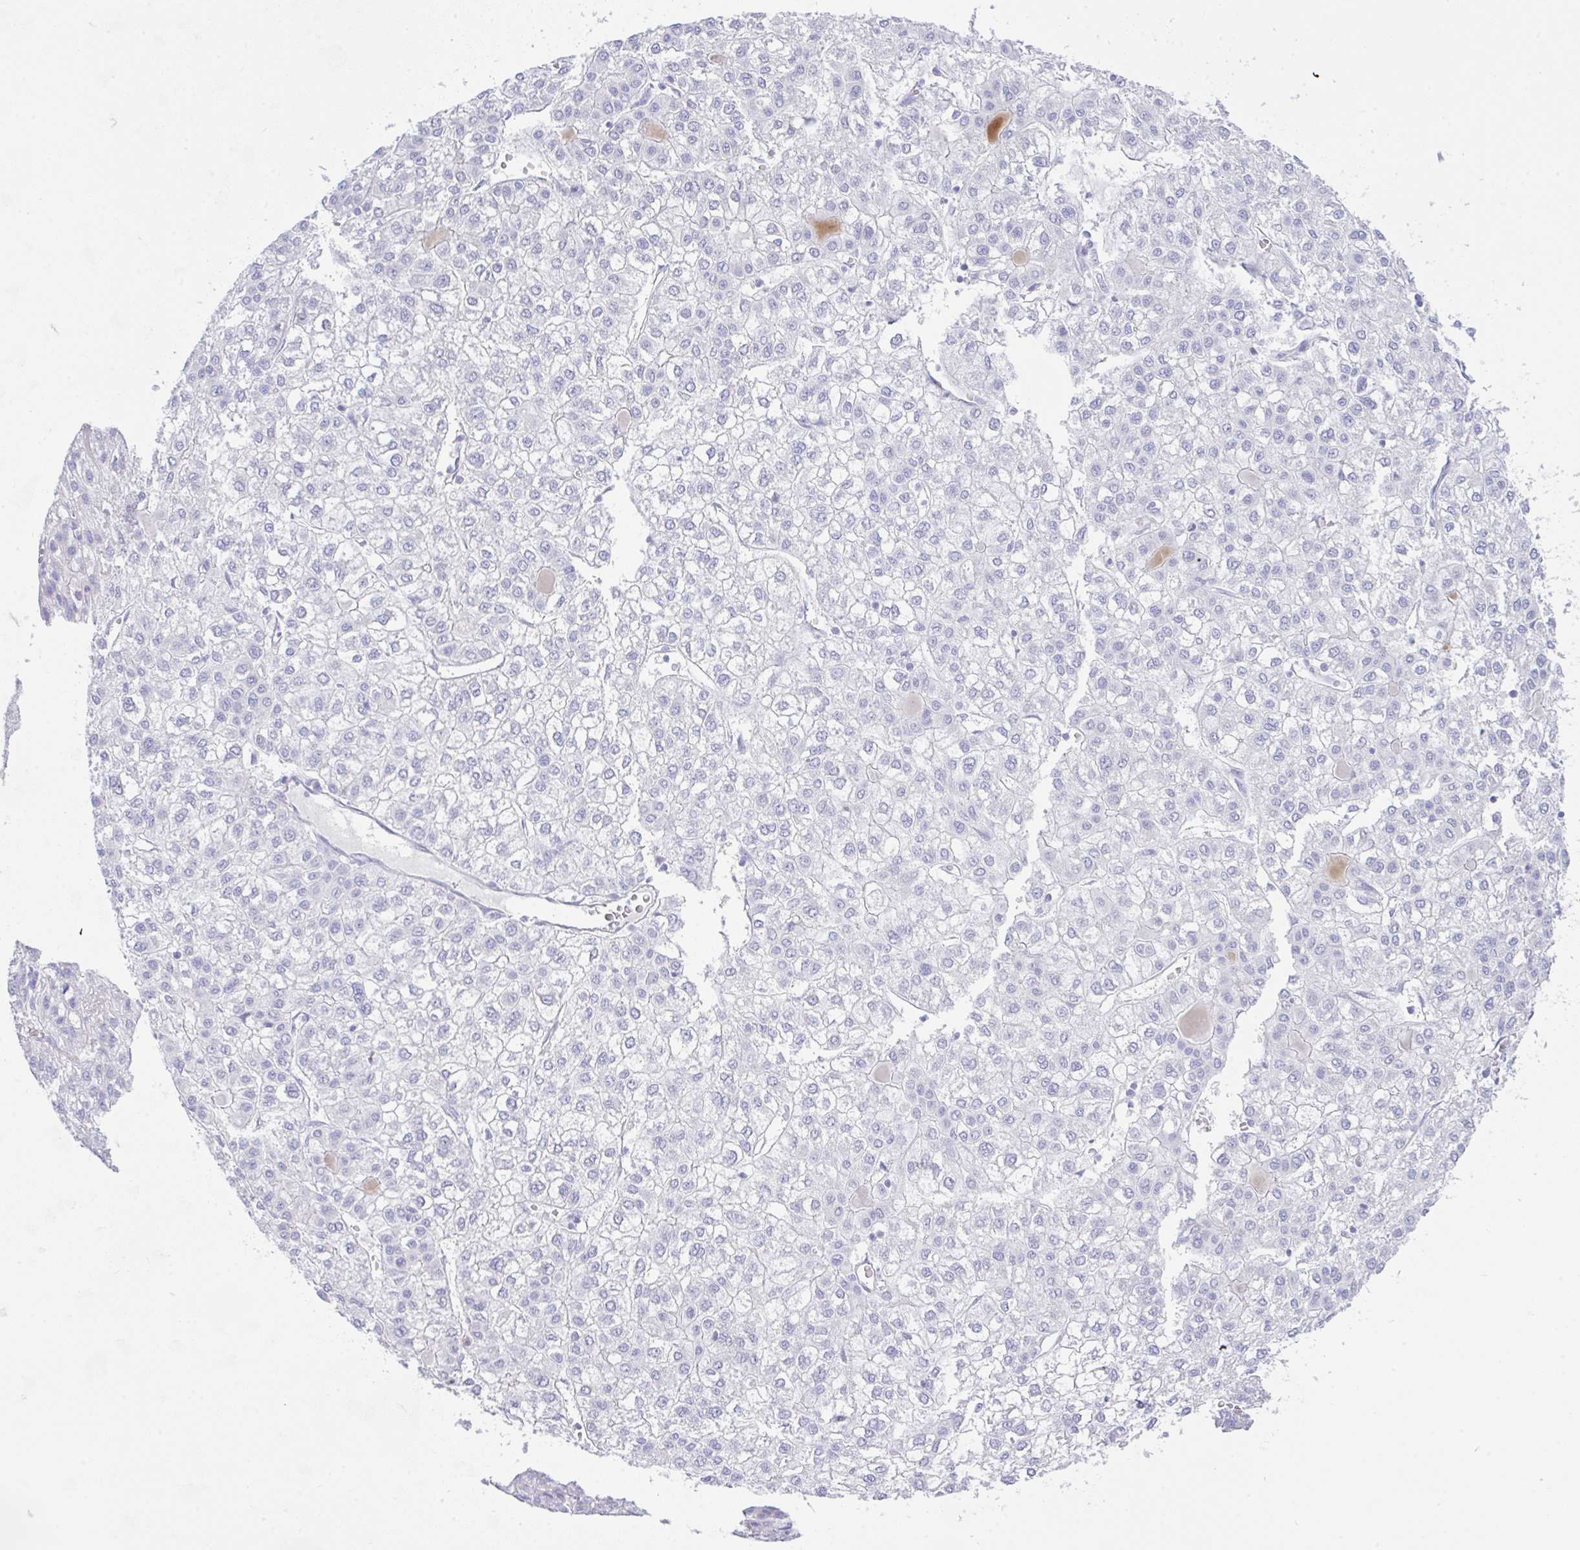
{"staining": {"intensity": "negative", "quantity": "none", "location": "none"}, "tissue": "liver cancer", "cell_type": "Tumor cells", "image_type": "cancer", "snomed": [{"axis": "morphology", "description": "Carcinoma, Hepatocellular, NOS"}, {"axis": "topography", "description": "Liver"}], "caption": "Tumor cells are negative for protein expression in human liver cancer (hepatocellular carcinoma).", "gene": "NDUFAF8", "patient": {"sex": "female", "age": 43}}